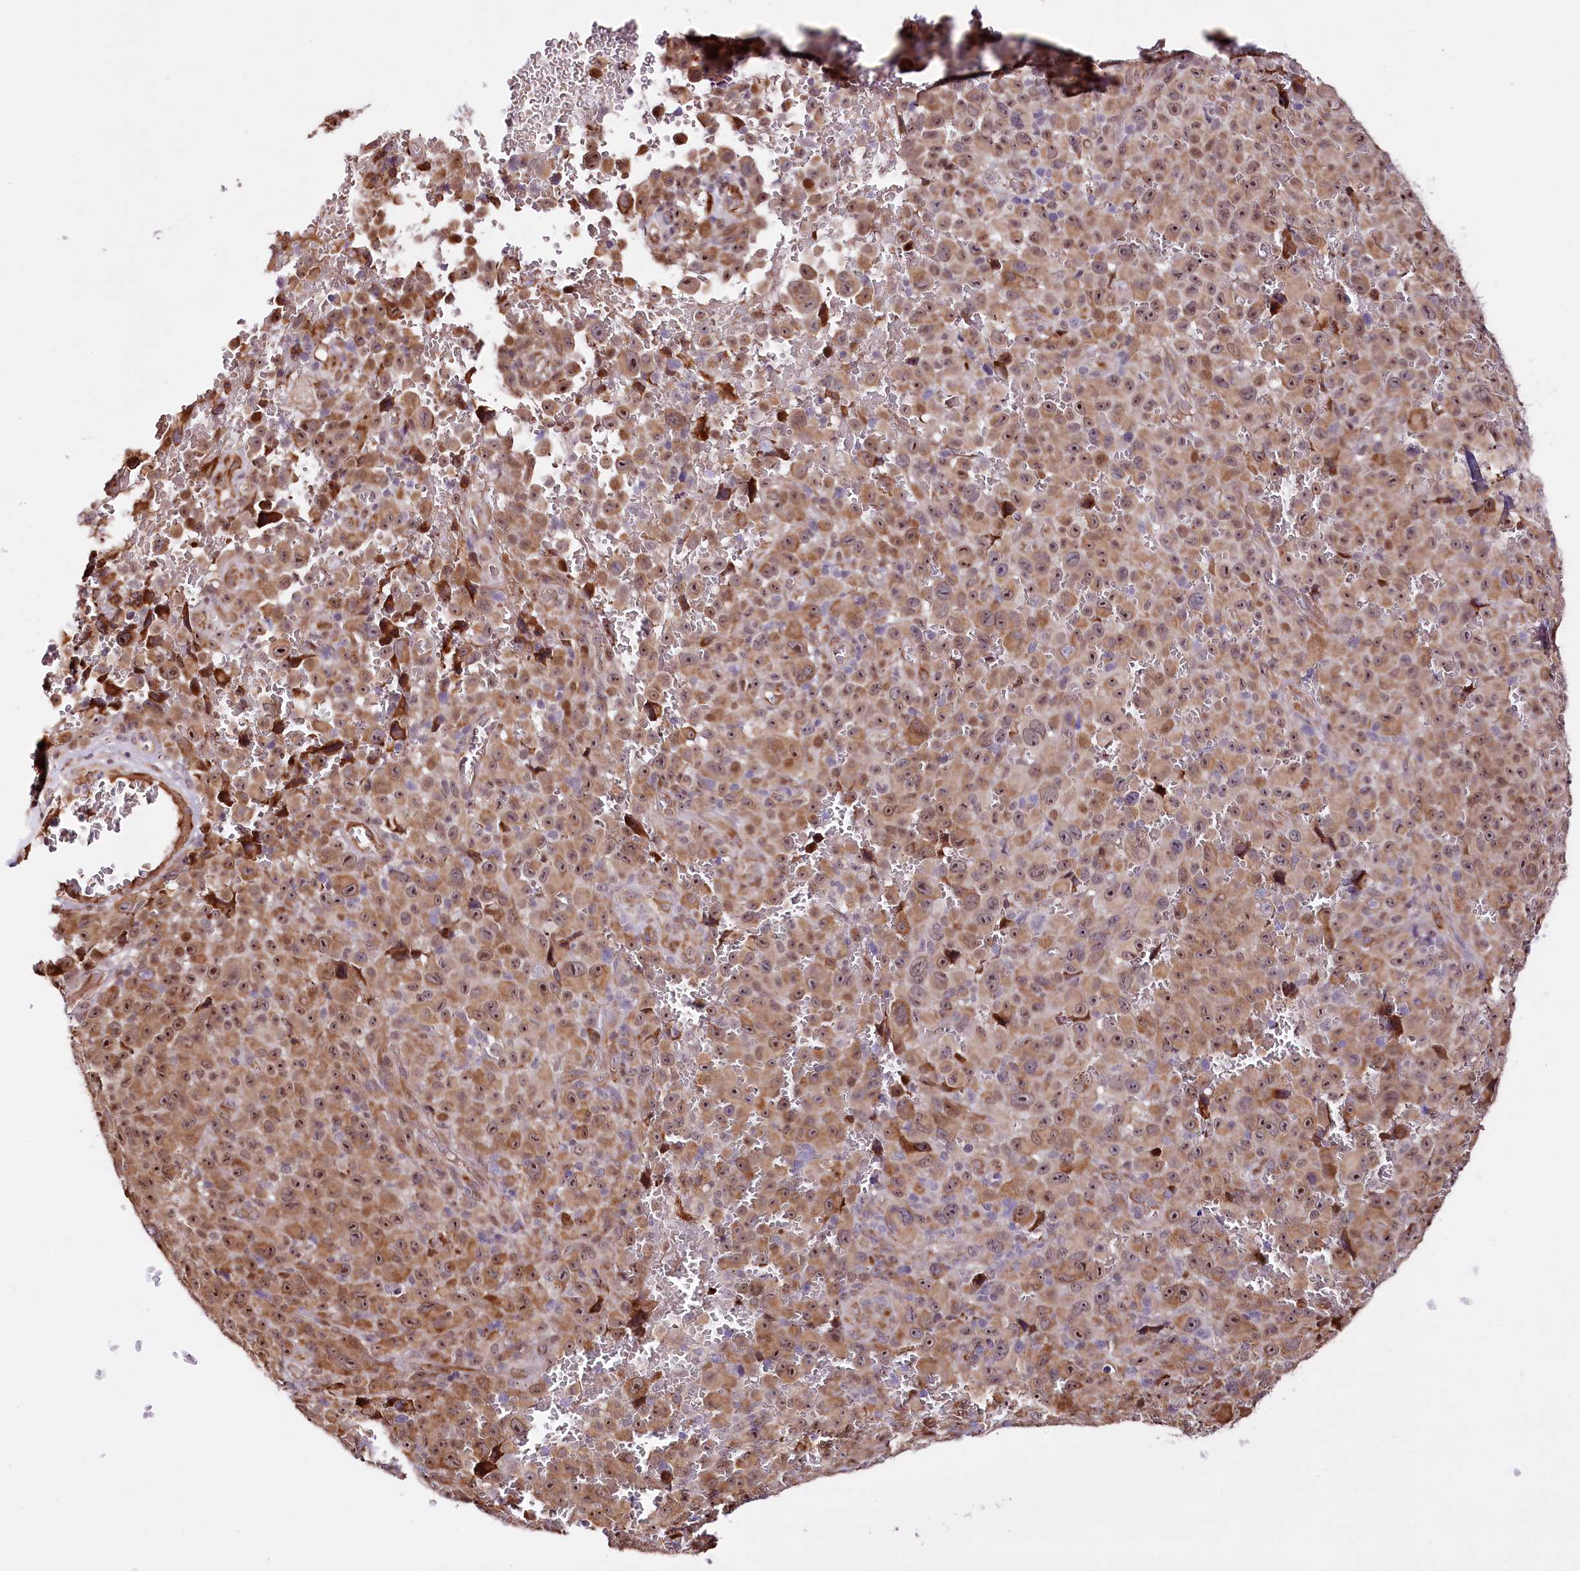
{"staining": {"intensity": "moderate", "quantity": ">75%", "location": "cytoplasmic/membranous,nuclear"}, "tissue": "melanoma", "cell_type": "Tumor cells", "image_type": "cancer", "snomed": [{"axis": "morphology", "description": "Malignant melanoma, NOS"}, {"axis": "topography", "description": "Skin"}], "caption": "Malignant melanoma tissue reveals moderate cytoplasmic/membranous and nuclear staining in approximately >75% of tumor cells, visualized by immunohistochemistry. (DAB IHC, brown staining for protein, blue staining for nuclei).", "gene": "CUTC", "patient": {"sex": "female", "age": 82}}